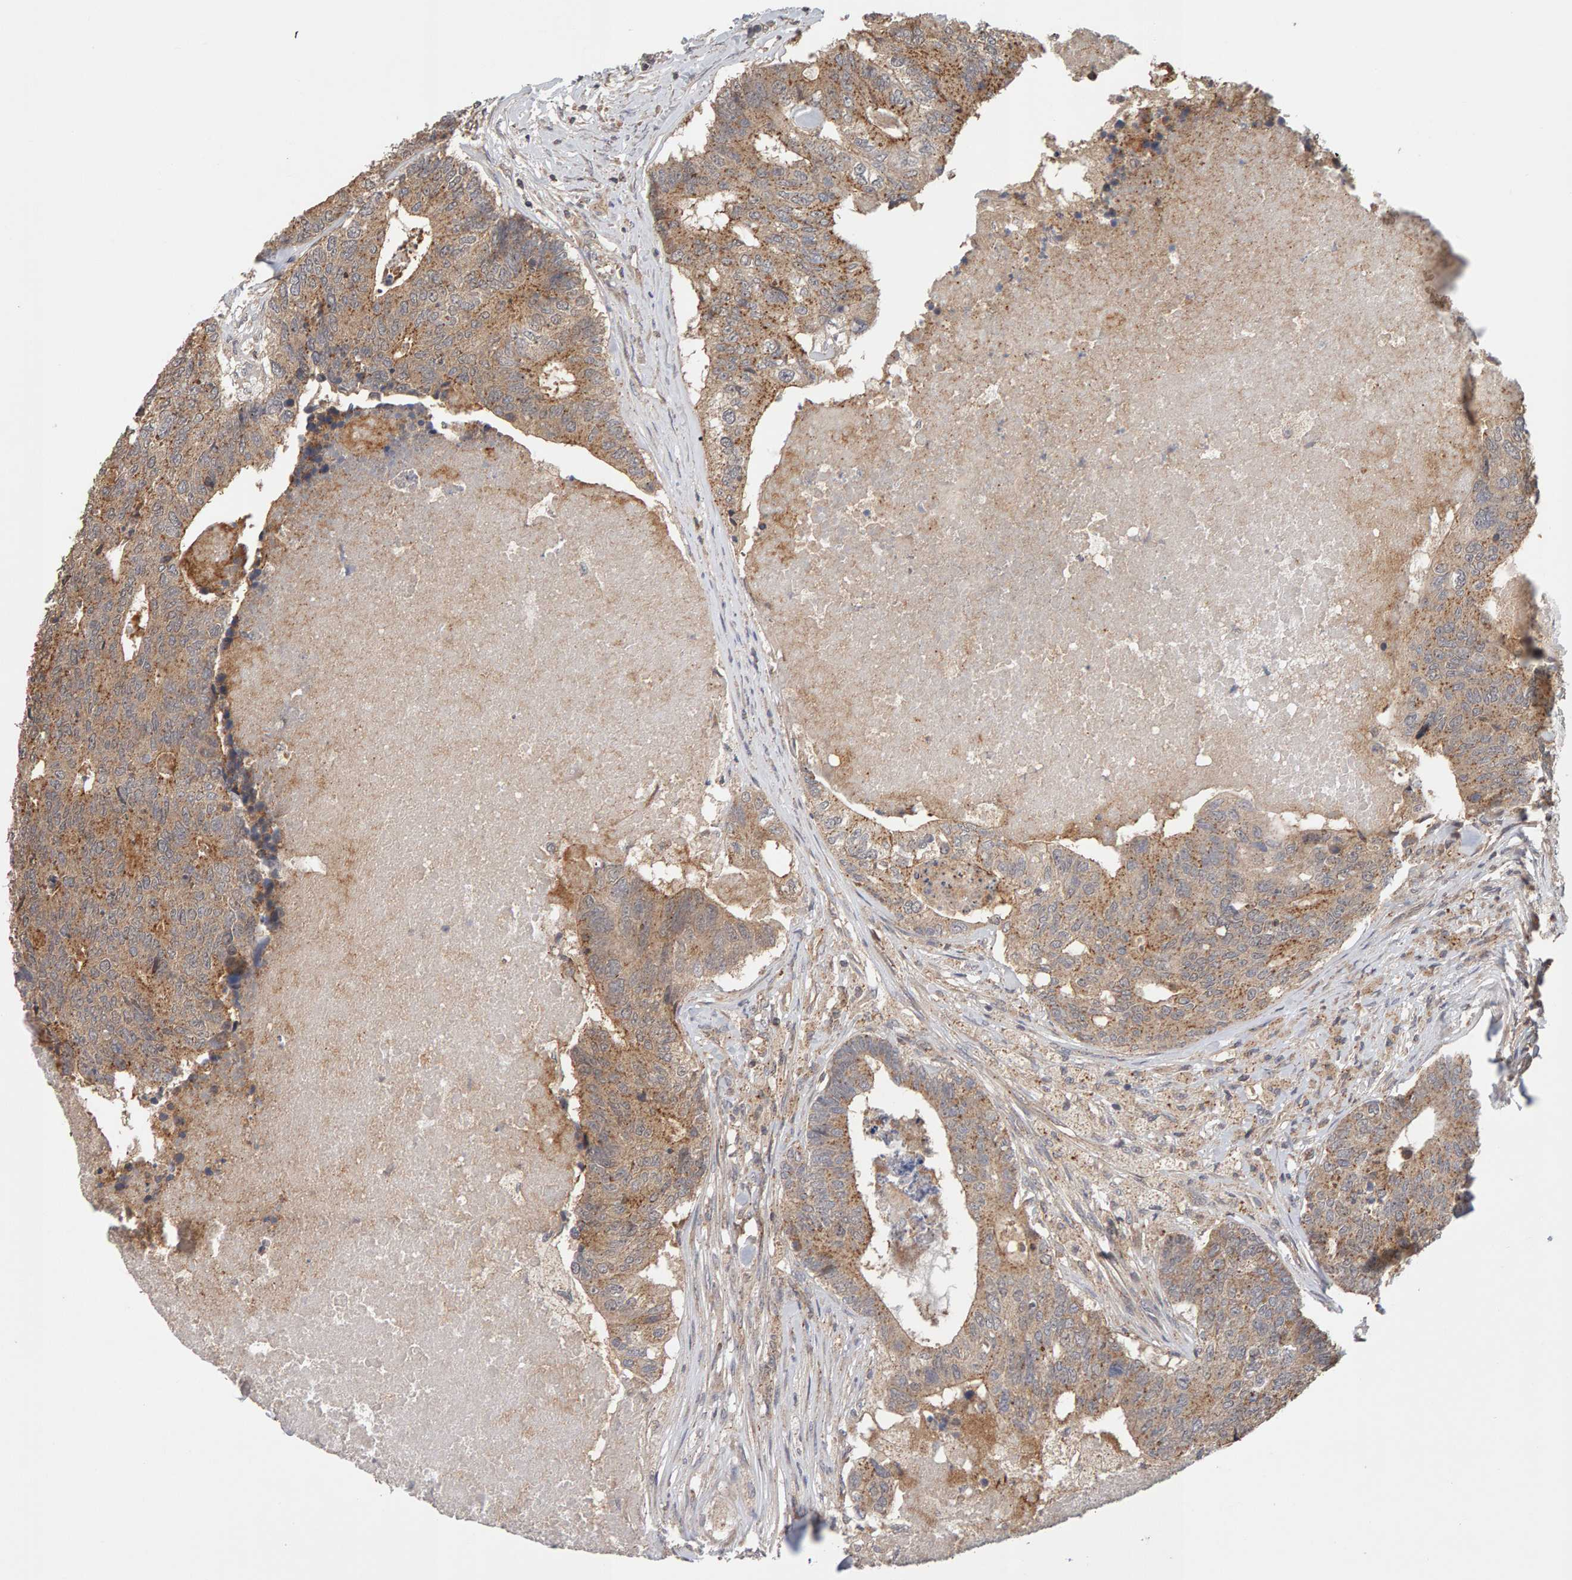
{"staining": {"intensity": "weak", "quantity": ">75%", "location": "cytoplasmic/membranous"}, "tissue": "colorectal cancer", "cell_type": "Tumor cells", "image_type": "cancer", "snomed": [{"axis": "morphology", "description": "Adenocarcinoma, NOS"}, {"axis": "topography", "description": "Colon"}], "caption": "Immunohistochemical staining of adenocarcinoma (colorectal) reveals low levels of weak cytoplasmic/membranous expression in about >75% of tumor cells.", "gene": "DNAJC7", "patient": {"sex": "female", "age": 67}}